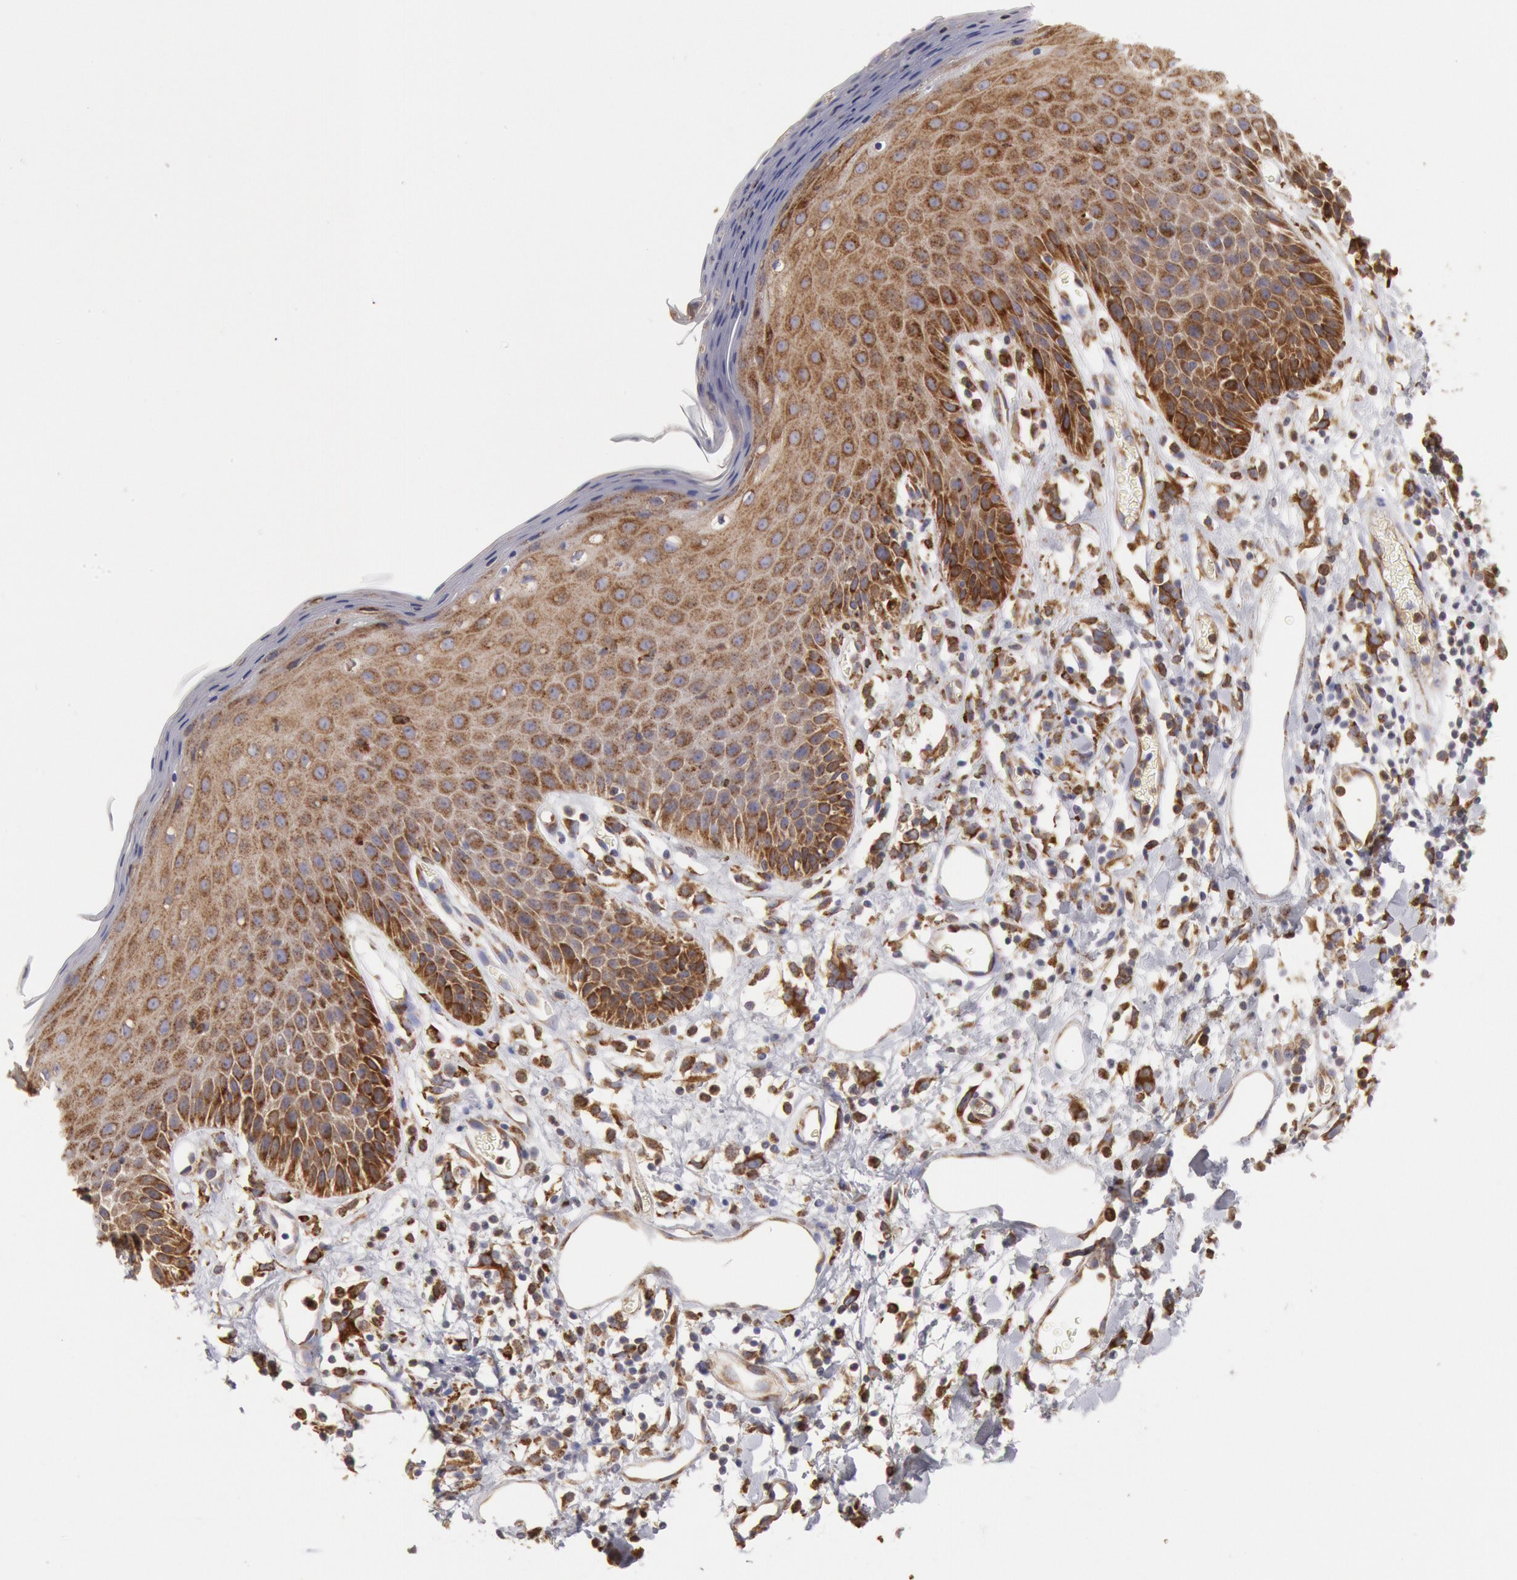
{"staining": {"intensity": "moderate", "quantity": ">75%", "location": "cytoplasmic/membranous"}, "tissue": "skin", "cell_type": "Epidermal cells", "image_type": "normal", "snomed": [{"axis": "morphology", "description": "Normal tissue, NOS"}, {"axis": "topography", "description": "Vulva"}, {"axis": "topography", "description": "Peripheral nerve tissue"}], "caption": "Skin stained with immunohistochemistry demonstrates moderate cytoplasmic/membranous positivity in approximately >75% of epidermal cells. (DAB IHC with brightfield microscopy, high magnification).", "gene": "ERP44", "patient": {"sex": "female", "age": 68}}